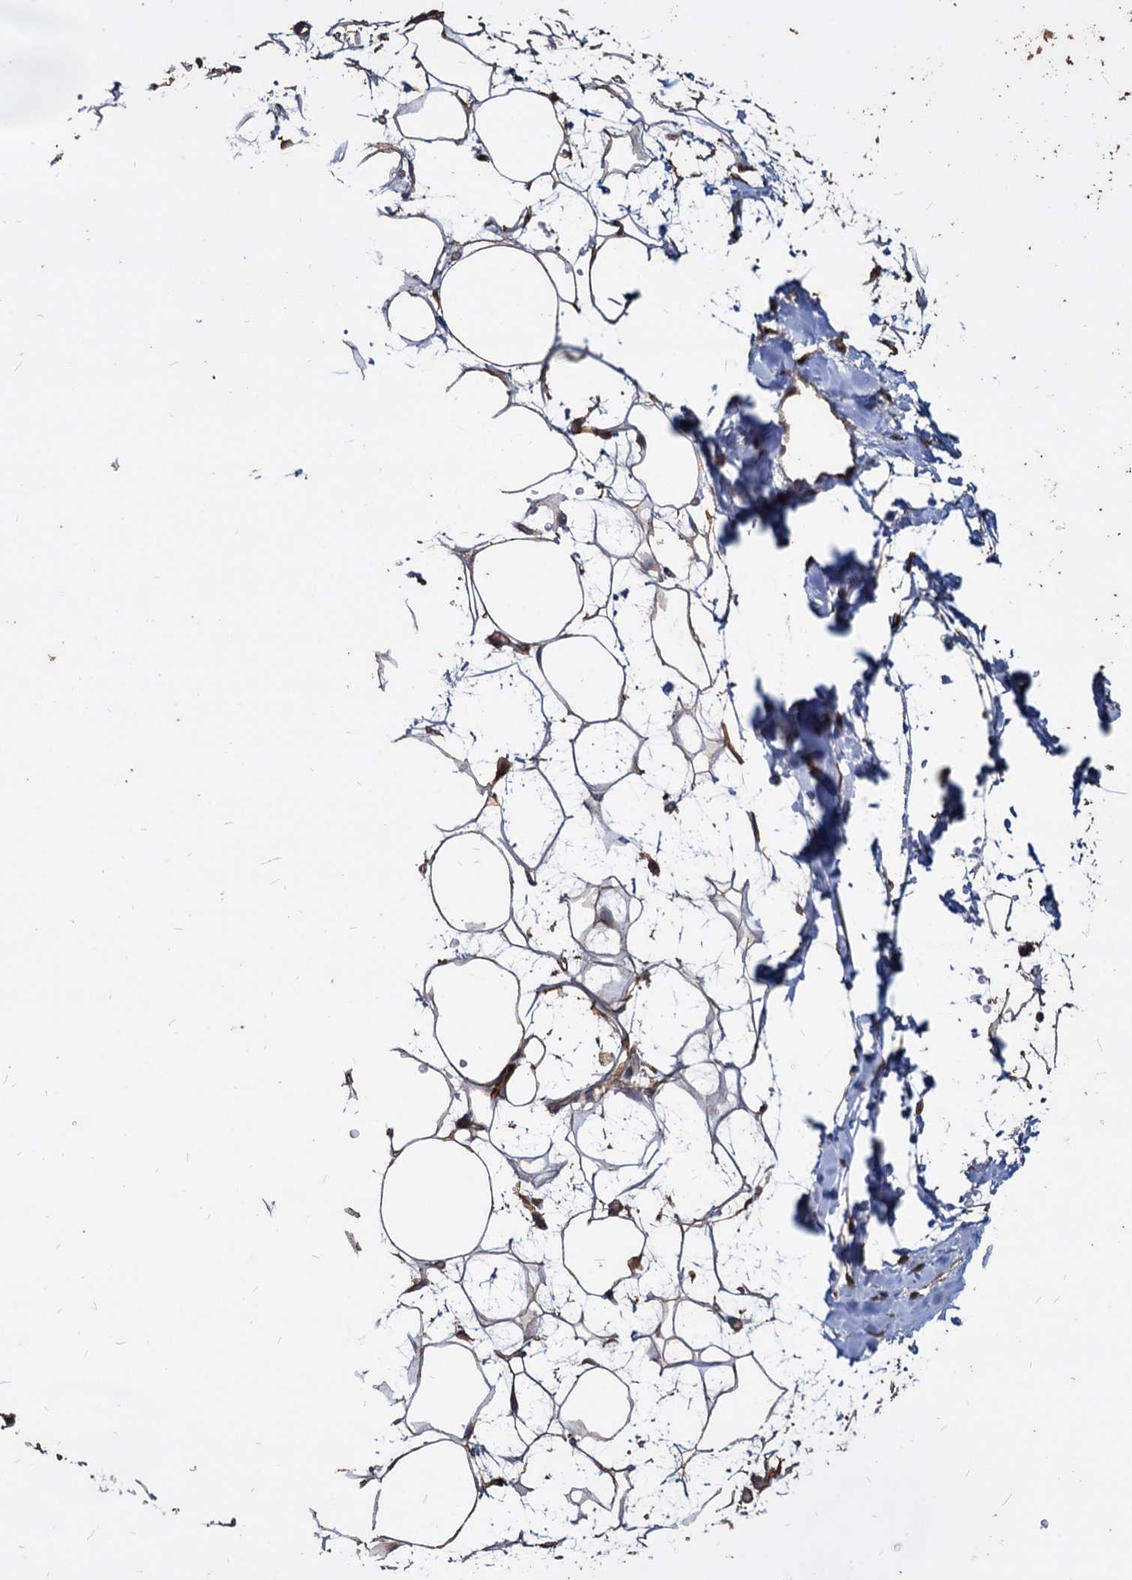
{"staining": {"intensity": "moderate", "quantity": "<25%", "location": "cytoplasmic/membranous"}, "tissue": "adipose tissue", "cell_type": "Adipocytes", "image_type": "normal", "snomed": [{"axis": "morphology", "description": "Normal tissue, NOS"}, {"axis": "topography", "description": "Breast"}], "caption": "Protein staining displays moderate cytoplasmic/membranous staining in approximately <25% of adipocytes in normal adipose tissue.", "gene": "DEPDC4", "patient": {"sex": "female", "age": 26}}